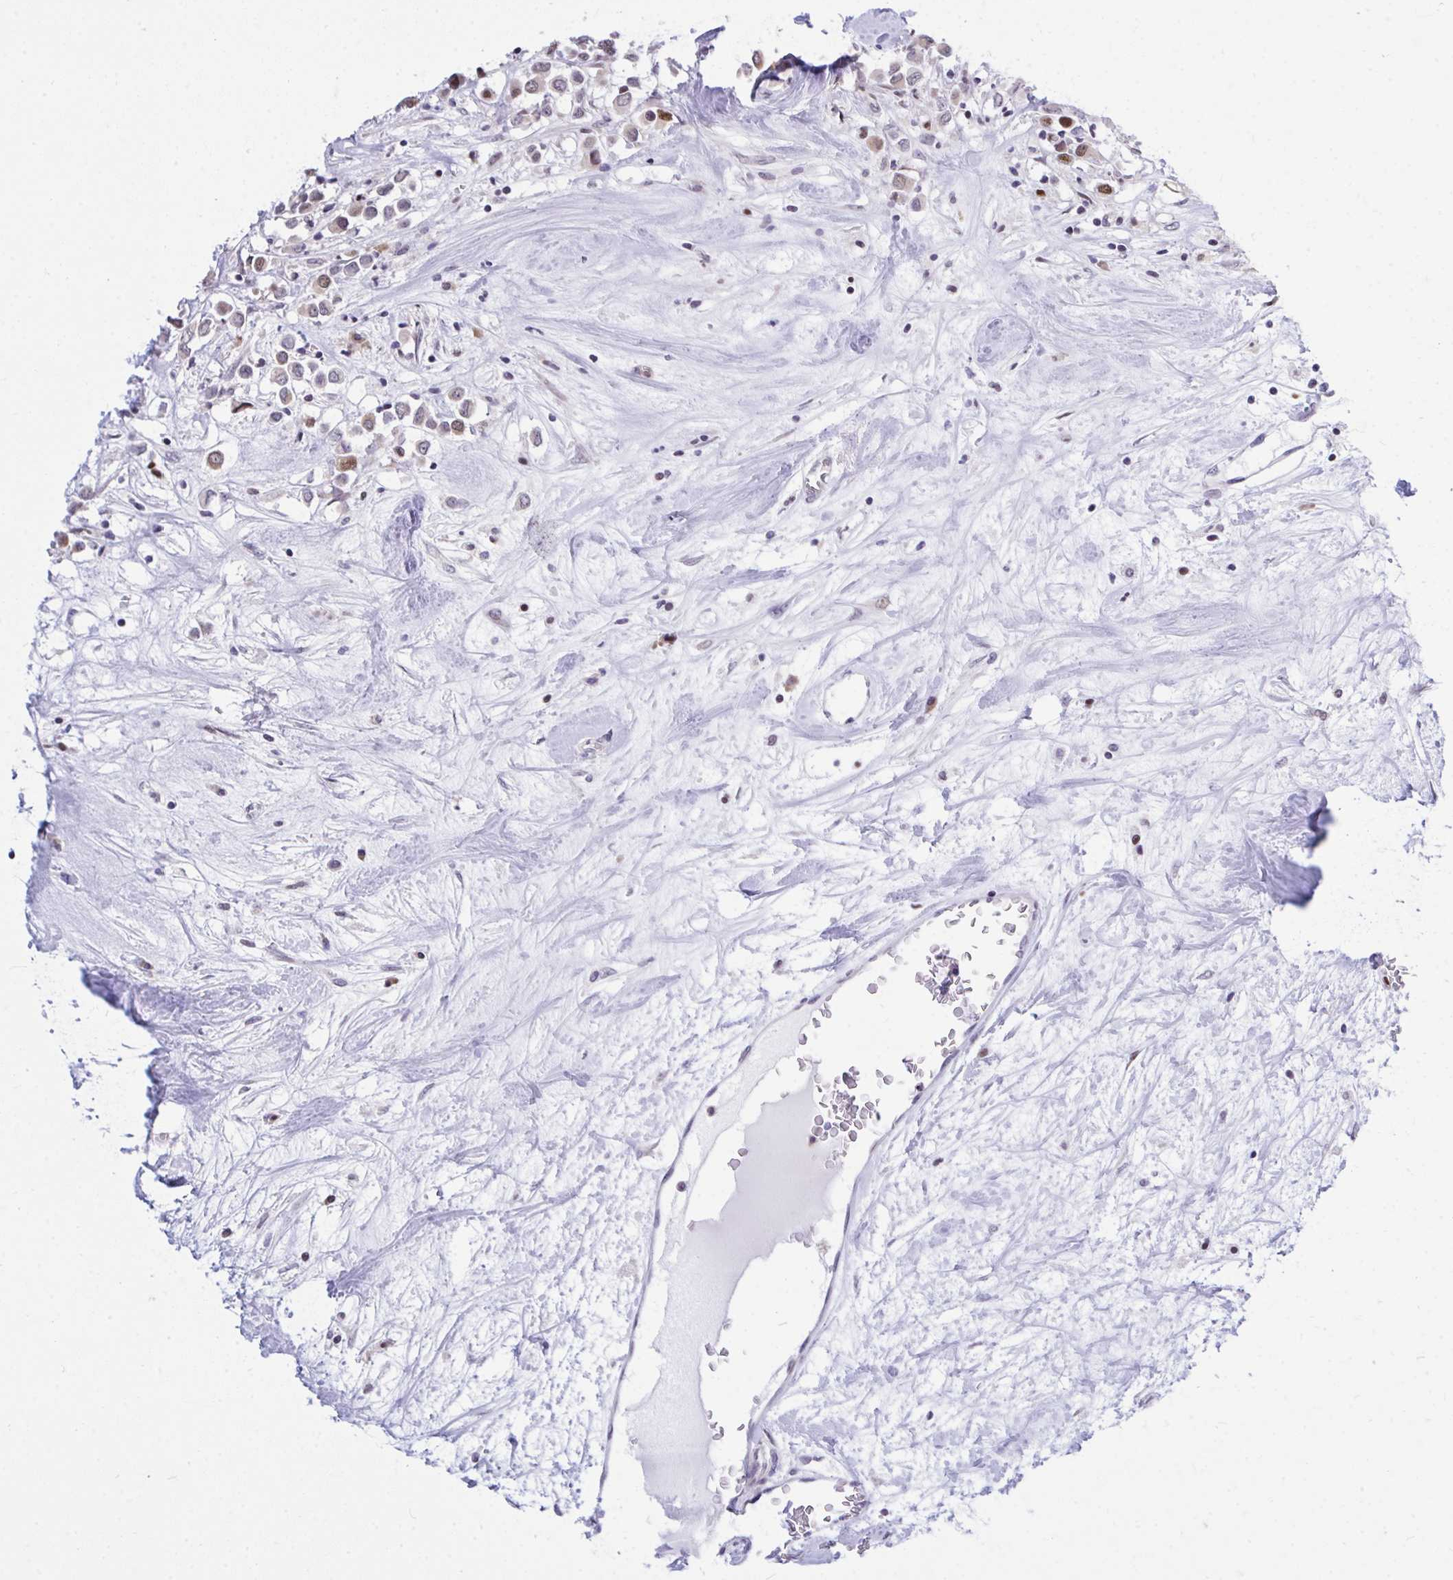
{"staining": {"intensity": "moderate", "quantity": "25%-75%", "location": "cytoplasmic/membranous,nuclear"}, "tissue": "breast cancer", "cell_type": "Tumor cells", "image_type": "cancer", "snomed": [{"axis": "morphology", "description": "Duct carcinoma"}, {"axis": "topography", "description": "Breast"}], "caption": "Immunohistochemistry (IHC) (DAB) staining of human breast cancer exhibits moderate cytoplasmic/membranous and nuclear protein staining in about 25%-75% of tumor cells.", "gene": "C1QL2", "patient": {"sex": "female", "age": 61}}